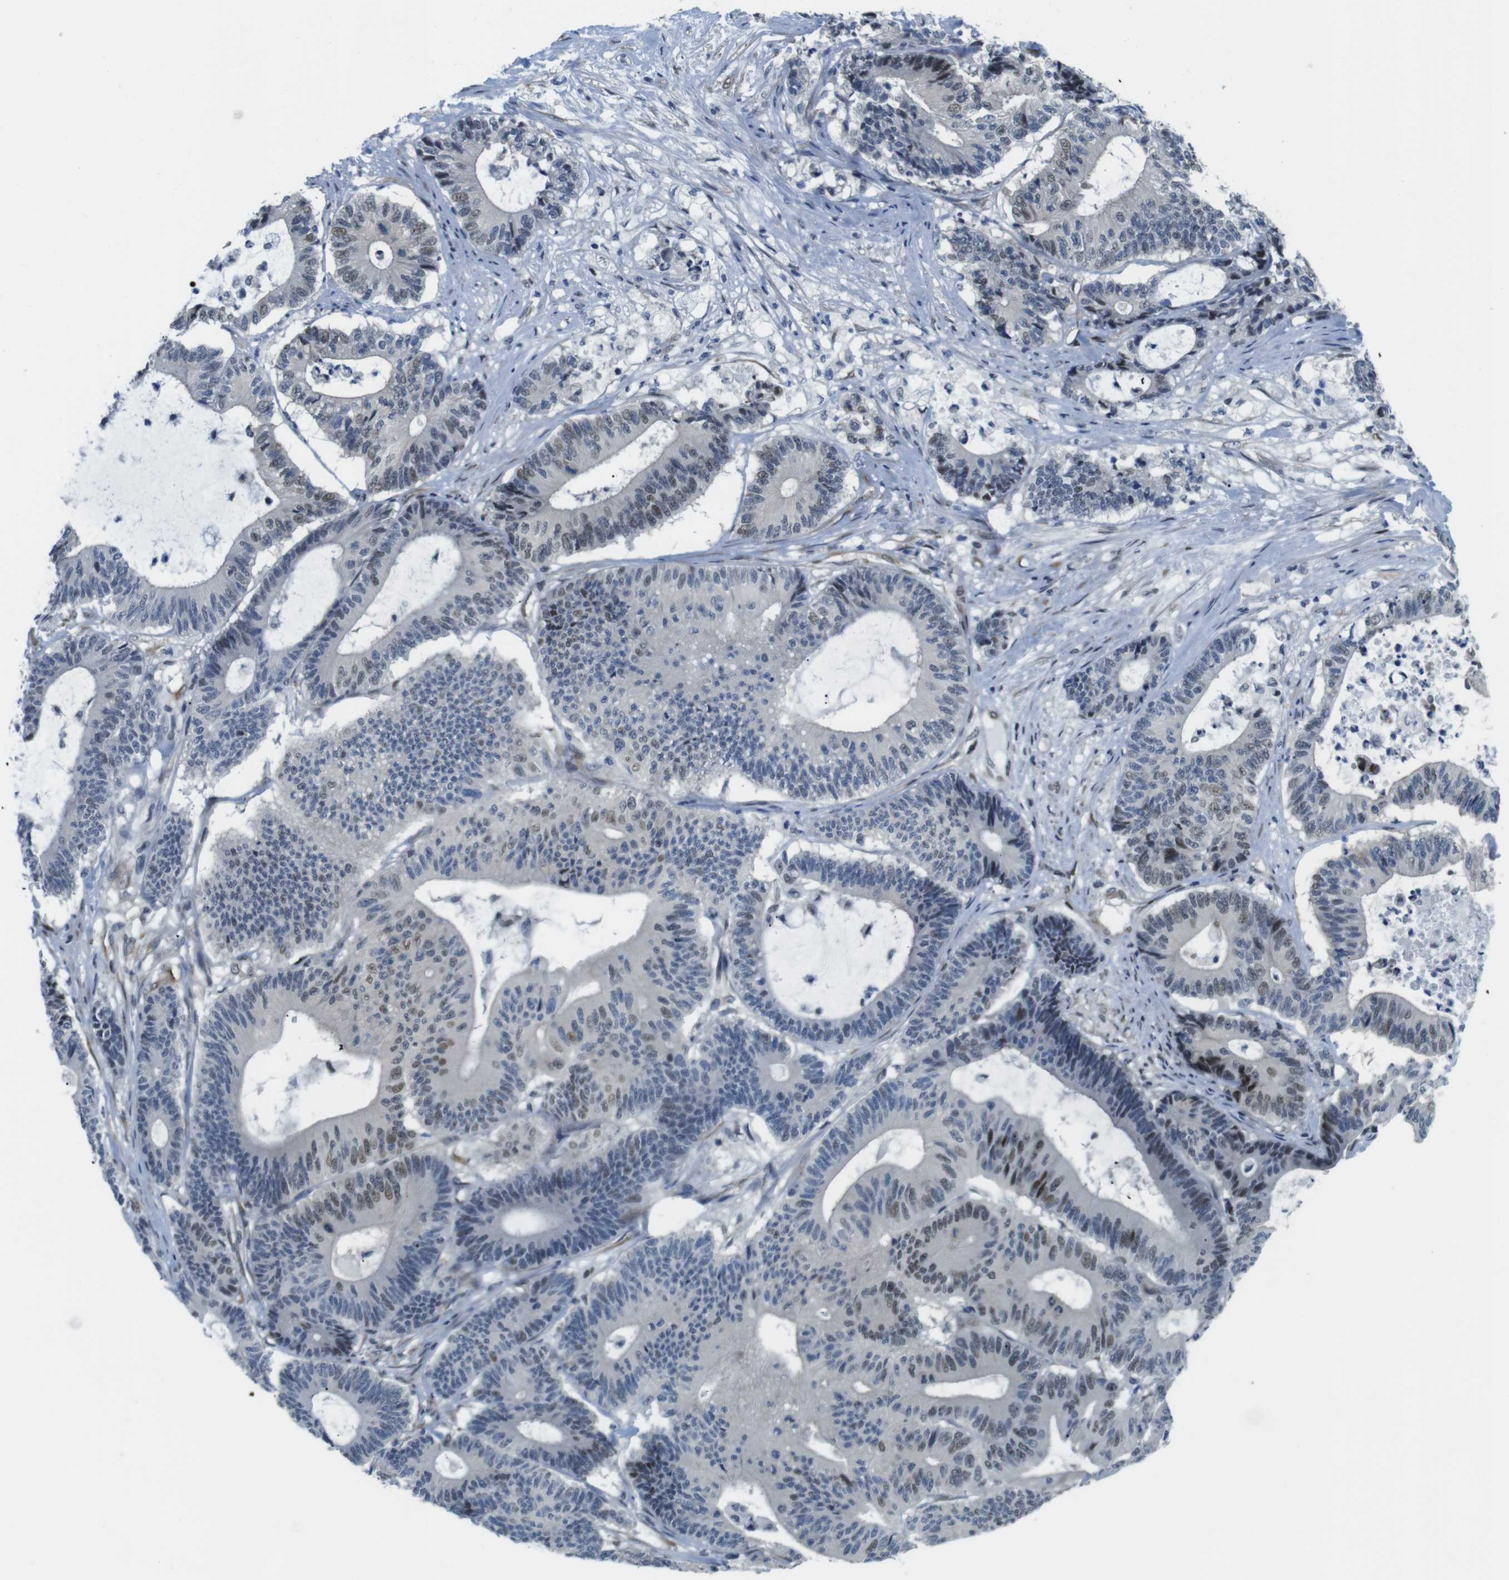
{"staining": {"intensity": "weak", "quantity": "25%-75%", "location": "nuclear"}, "tissue": "colorectal cancer", "cell_type": "Tumor cells", "image_type": "cancer", "snomed": [{"axis": "morphology", "description": "Adenocarcinoma, NOS"}, {"axis": "topography", "description": "Colon"}], "caption": "An image showing weak nuclear expression in approximately 25%-75% of tumor cells in colorectal cancer (adenocarcinoma), as visualized by brown immunohistochemical staining.", "gene": "SMCO2", "patient": {"sex": "female", "age": 84}}